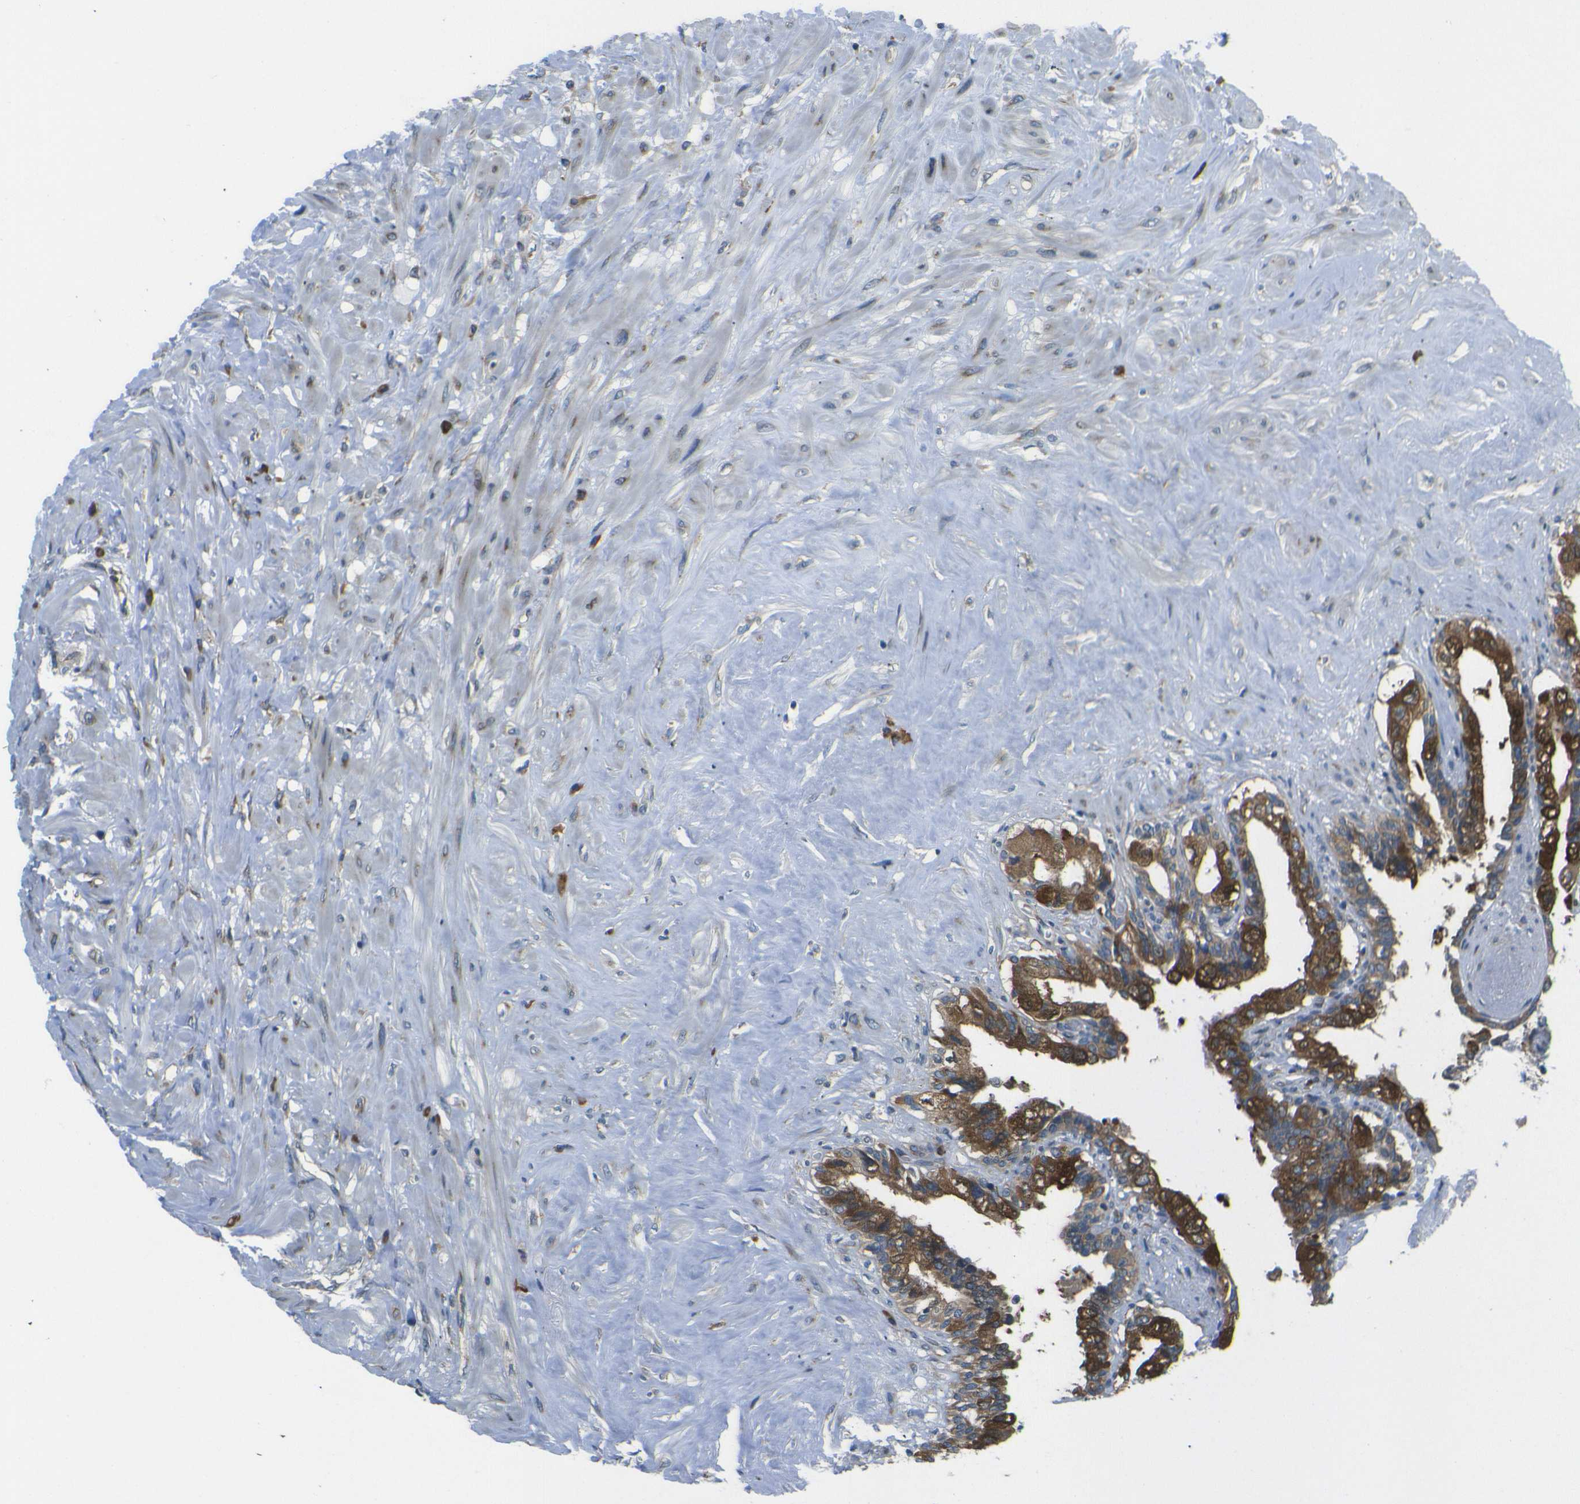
{"staining": {"intensity": "strong", "quantity": ">75%", "location": "cytoplasmic/membranous"}, "tissue": "seminal vesicle", "cell_type": "Glandular cells", "image_type": "normal", "snomed": [{"axis": "morphology", "description": "Normal tissue, NOS"}, {"axis": "topography", "description": "Seminal veicle"}], "caption": "Immunohistochemical staining of unremarkable seminal vesicle shows >75% levels of strong cytoplasmic/membranous protein positivity in approximately >75% of glandular cells.", "gene": "RPSA", "patient": {"sex": "male", "age": 63}}